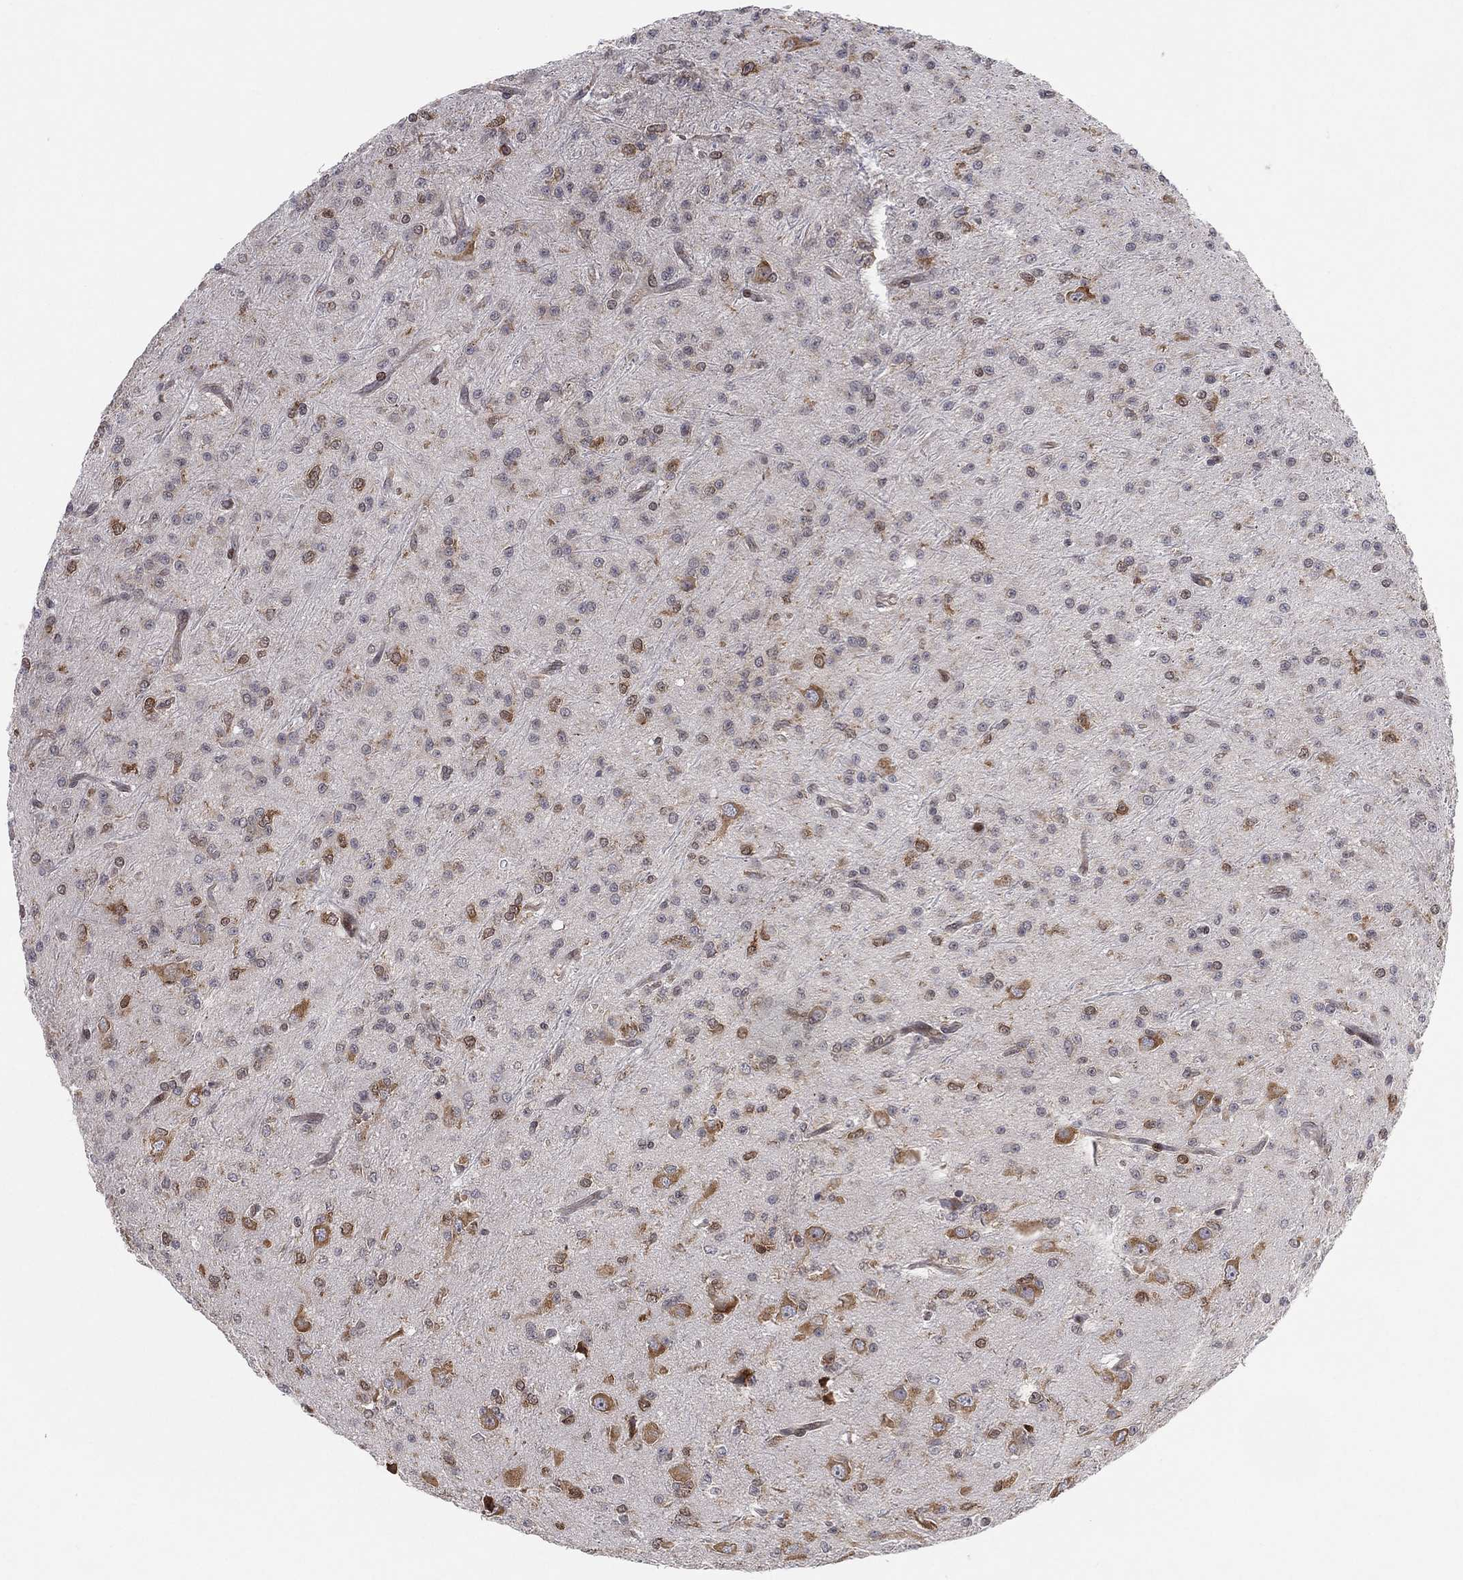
{"staining": {"intensity": "moderate", "quantity": "<25%", "location": "cytoplasmic/membranous,nuclear"}, "tissue": "glioma", "cell_type": "Tumor cells", "image_type": "cancer", "snomed": [{"axis": "morphology", "description": "Glioma, malignant, Low grade"}, {"axis": "topography", "description": "Brain"}], "caption": "Moderate cytoplasmic/membranous and nuclear positivity for a protein is identified in approximately <25% of tumor cells of glioma using immunohistochemistry (IHC).", "gene": "TMTC4", "patient": {"sex": "male", "age": 27}}